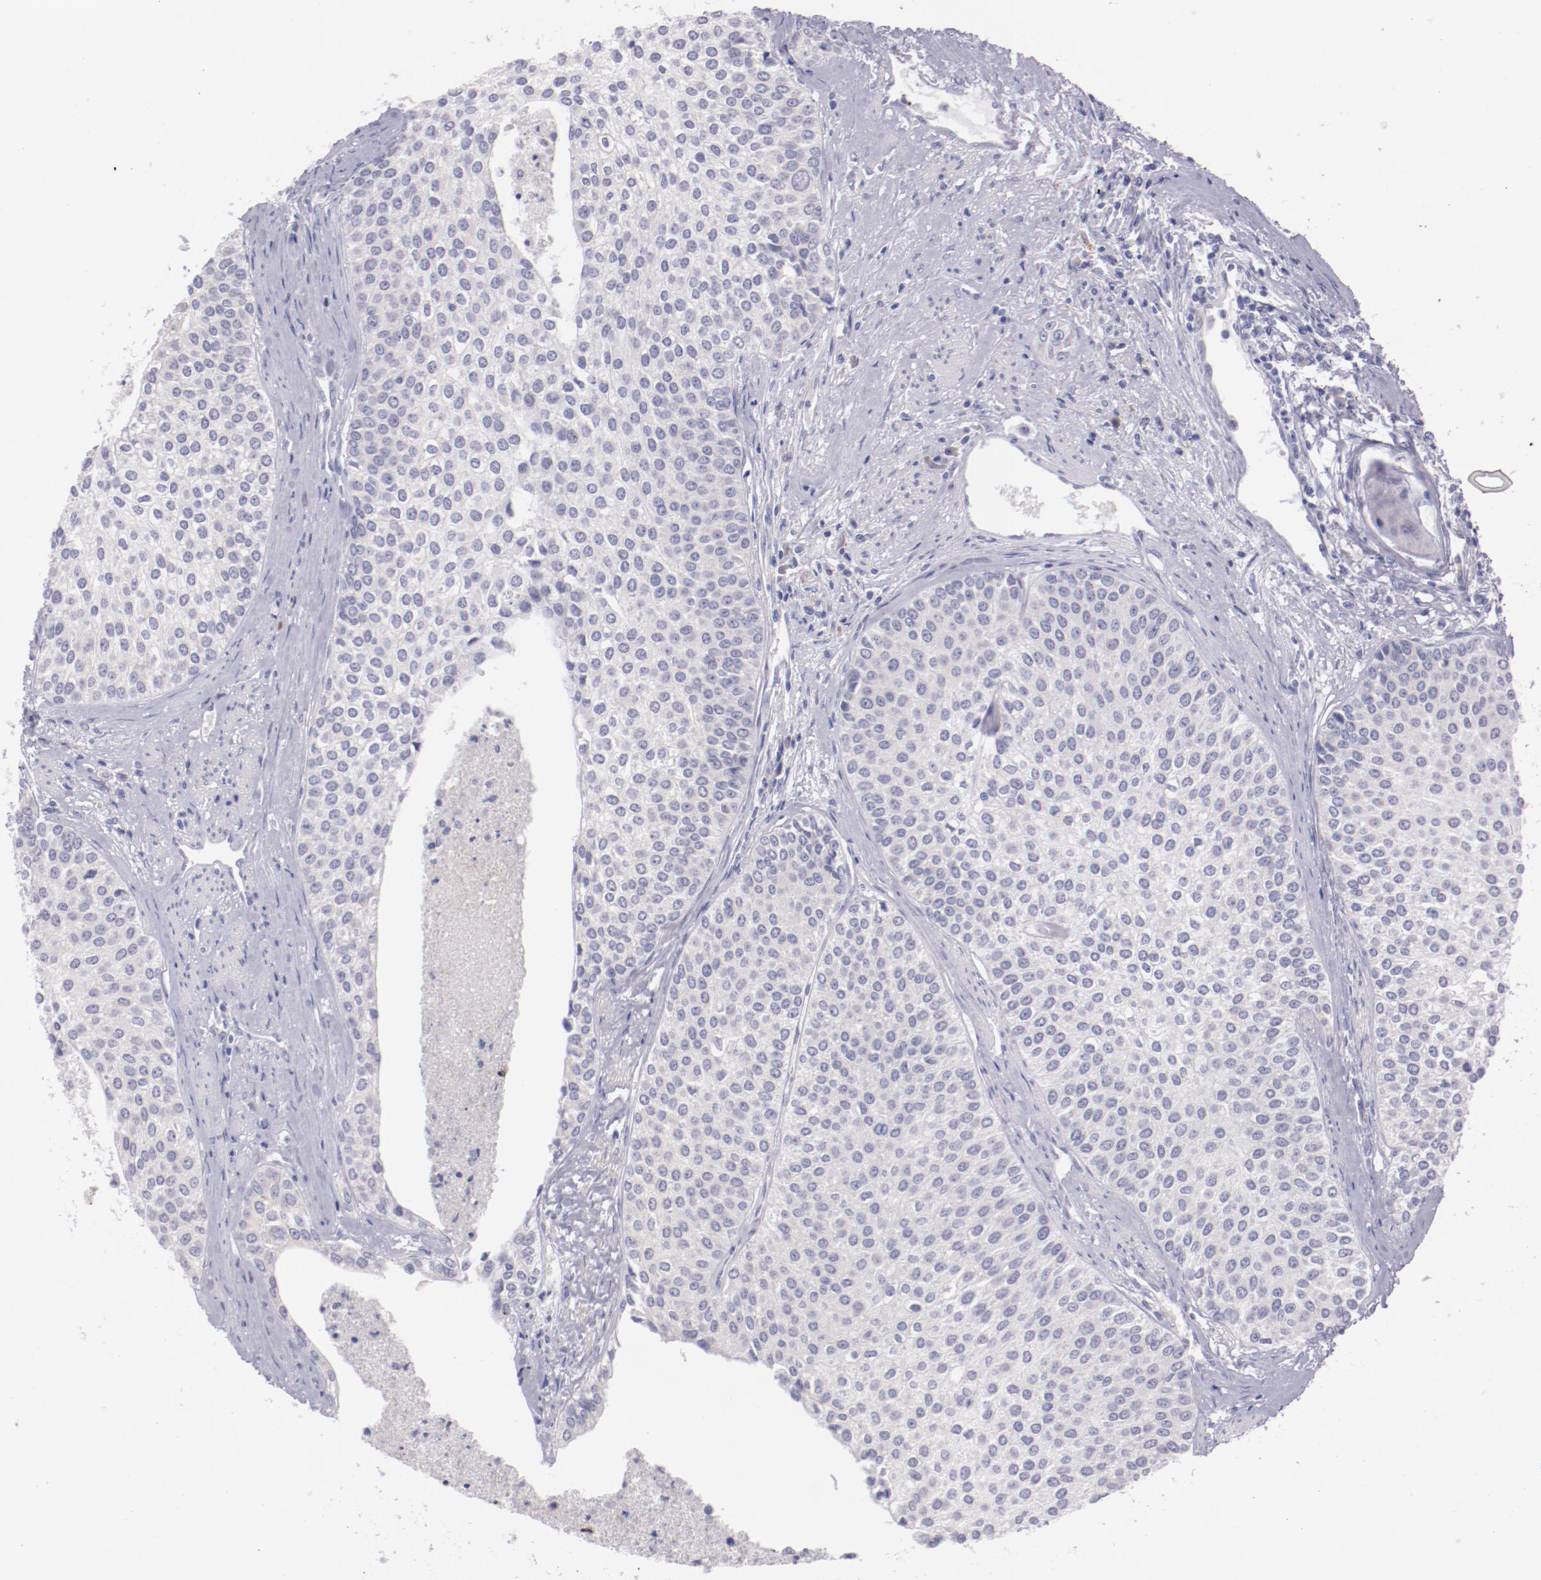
{"staining": {"intensity": "negative", "quantity": "none", "location": "none"}, "tissue": "urothelial cancer", "cell_type": "Tumor cells", "image_type": "cancer", "snomed": [{"axis": "morphology", "description": "Urothelial carcinoma, Low grade"}, {"axis": "topography", "description": "Urinary bladder"}], "caption": "Tumor cells show no significant expression in urothelial cancer. (Immunohistochemistry (ihc), brightfield microscopy, high magnification).", "gene": "TRAF3", "patient": {"sex": "female", "age": 73}}